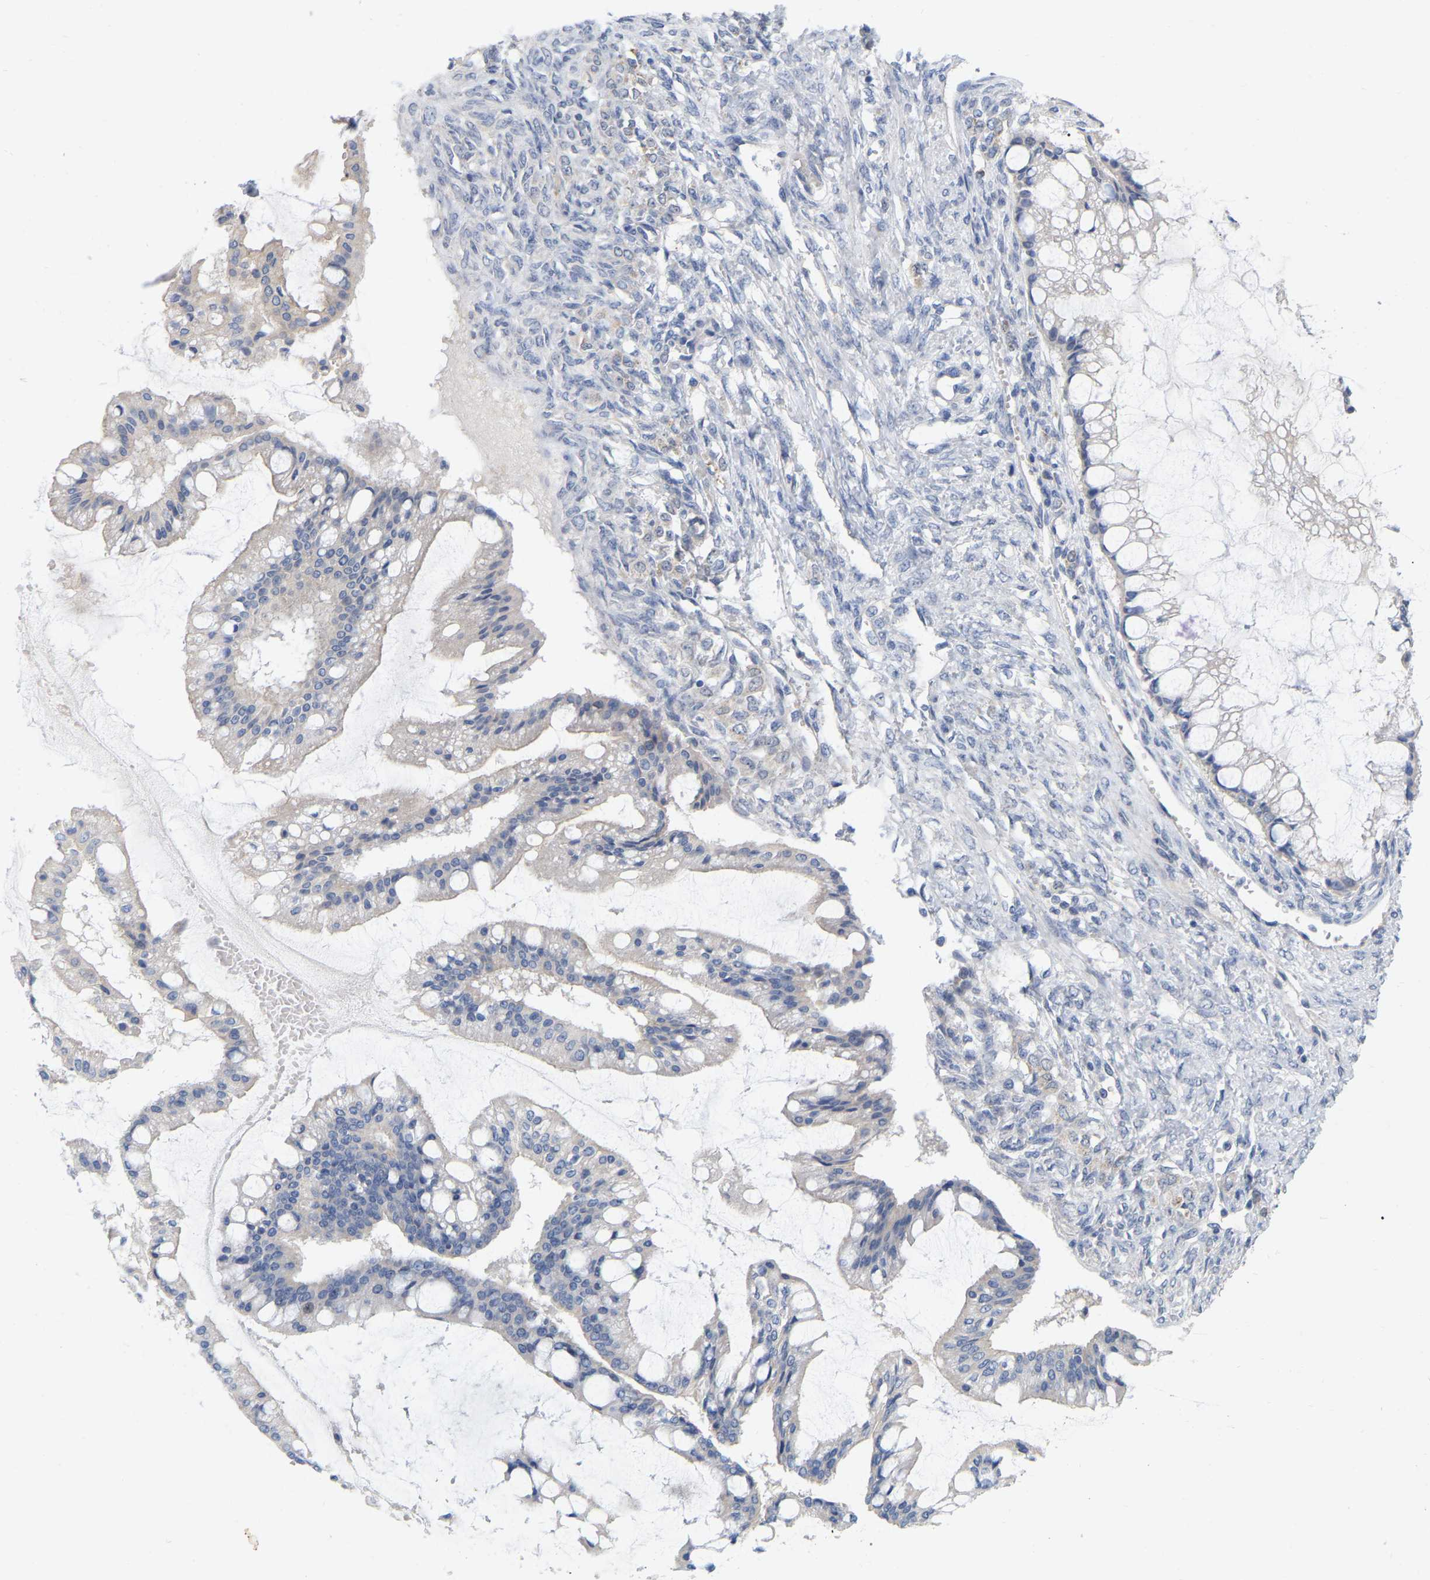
{"staining": {"intensity": "weak", "quantity": "<25%", "location": "cytoplasmic/membranous"}, "tissue": "ovarian cancer", "cell_type": "Tumor cells", "image_type": "cancer", "snomed": [{"axis": "morphology", "description": "Cystadenocarcinoma, mucinous, NOS"}, {"axis": "topography", "description": "Ovary"}], "caption": "Immunohistochemical staining of ovarian mucinous cystadenocarcinoma reveals no significant staining in tumor cells. (Stains: DAB (3,3'-diaminobenzidine) immunohistochemistry with hematoxylin counter stain, Microscopy: brightfield microscopy at high magnification).", "gene": "WIPI2", "patient": {"sex": "female", "age": 73}}